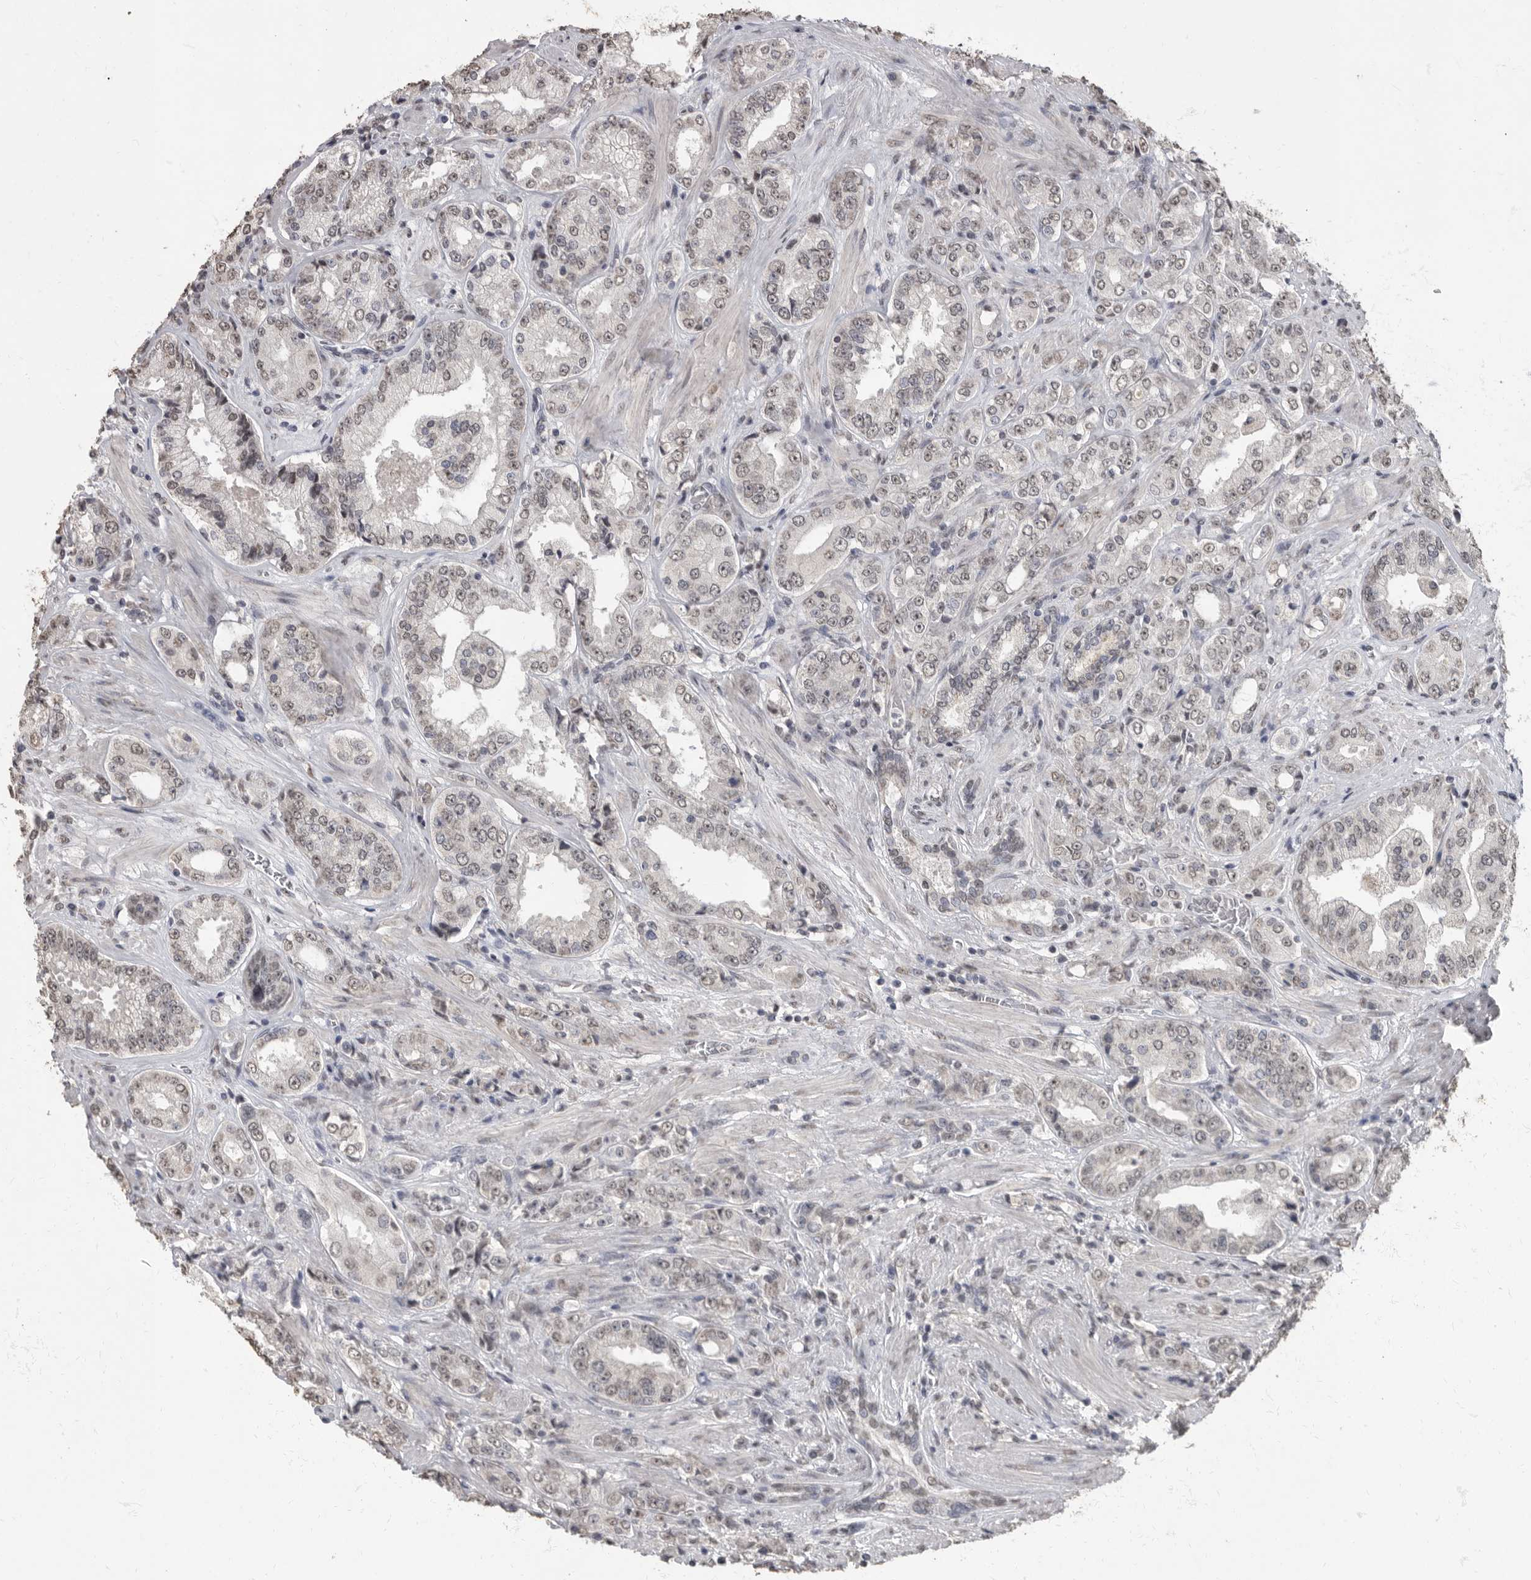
{"staining": {"intensity": "weak", "quantity": ">75%", "location": "nuclear"}, "tissue": "prostate cancer", "cell_type": "Tumor cells", "image_type": "cancer", "snomed": [{"axis": "morphology", "description": "Adenocarcinoma, High grade"}, {"axis": "topography", "description": "Prostate"}], "caption": "High-power microscopy captured an immunohistochemistry photomicrograph of adenocarcinoma (high-grade) (prostate), revealing weak nuclear positivity in approximately >75% of tumor cells.", "gene": "NBL1", "patient": {"sex": "male", "age": 61}}